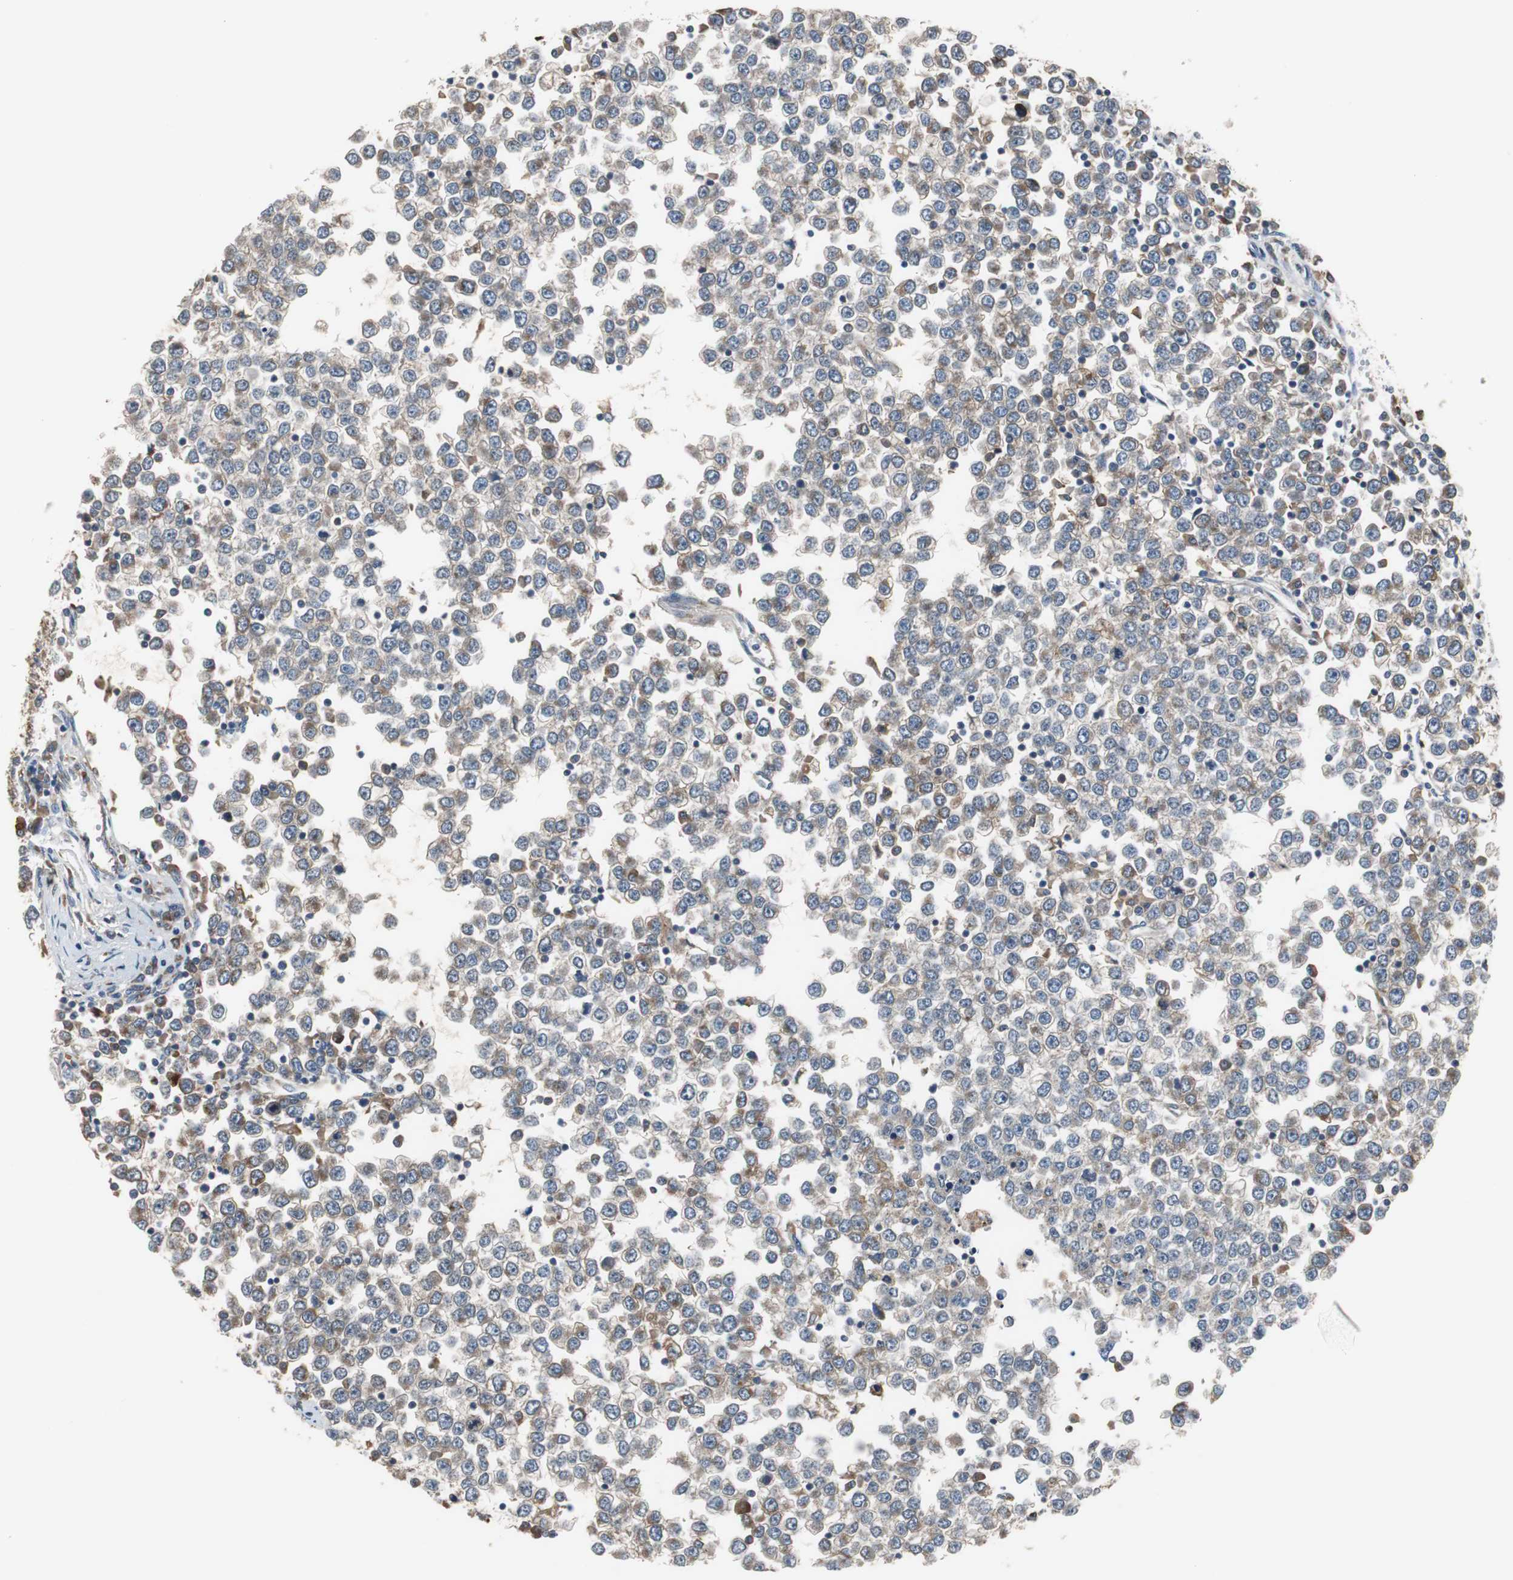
{"staining": {"intensity": "weak", "quantity": "25%-75%", "location": "cytoplasmic/membranous"}, "tissue": "testis cancer", "cell_type": "Tumor cells", "image_type": "cancer", "snomed": [{"axis": "morphology", "description": "Seminoma, NOS"}, {"axis": "topography", "description": "Testis"}], "caption": "Human seminoma (testis) stained for a protein (brown) shows weak cytoplasmic/membranous positive positivity in approximately 25%-75% of tumor cells.", "gene": "SORT1", "patient": {"sex": "male", "age": 65}}